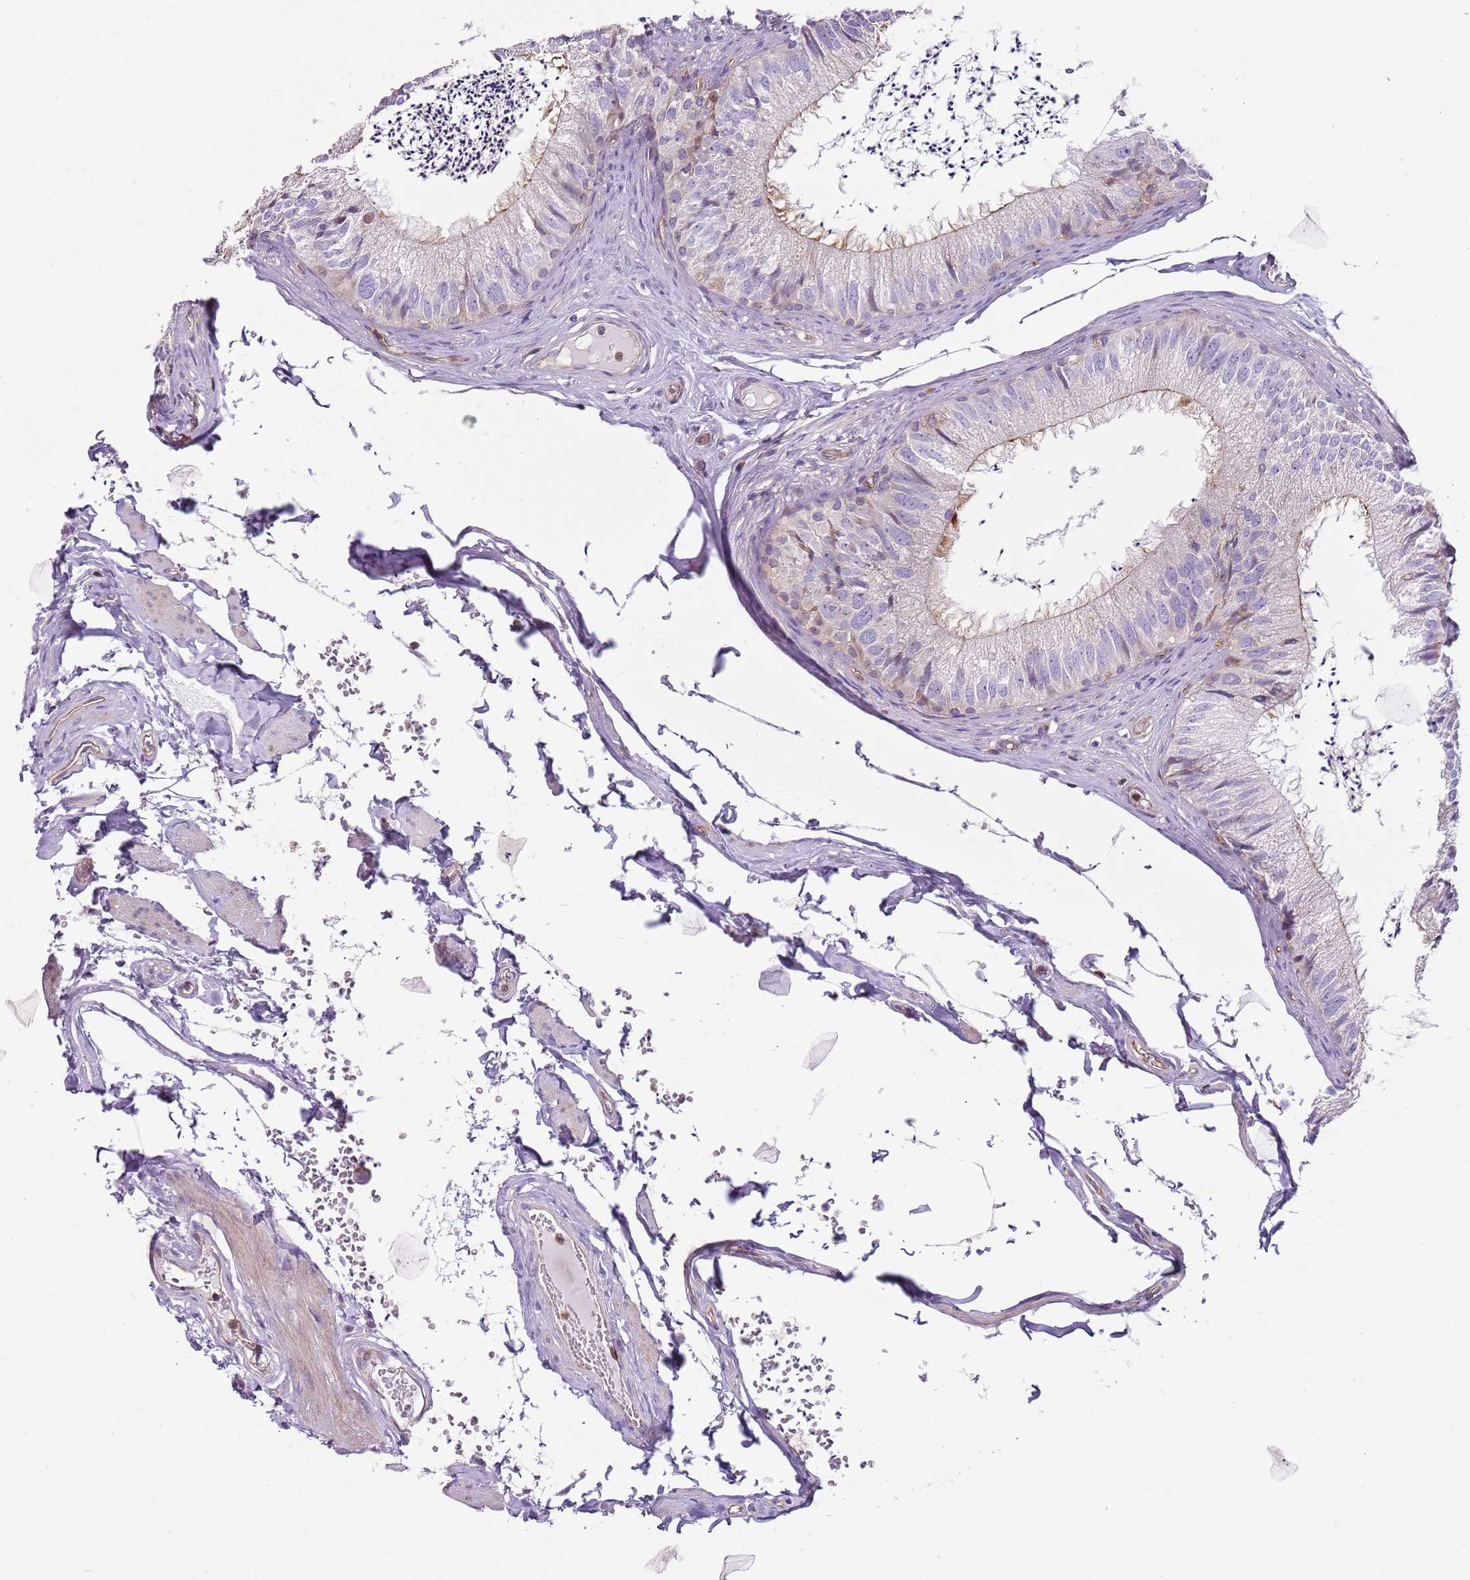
{"staining": {"intensity": "moderate", "quantity": "<25%", "location": "cytoplasmic/membranous"}, "tissue": "epididymis", "cell_type": "Glandular cells", "image_type": "normal", "snomed": [{"axis": "morphology", "description": "Normal tissue, NOS"}, {"axis": "topography", "description": "Epididymis"}], "caption": "A high-resolution micrograph shows immunohistochemistry (IHC) staining of unremarkable epididymis, which reveals moderate cytoplasmic/membranous expression in about <25% of glandular cells.", "gene": "GNAI1", "patient": {"sex": "male", "age": 79}}